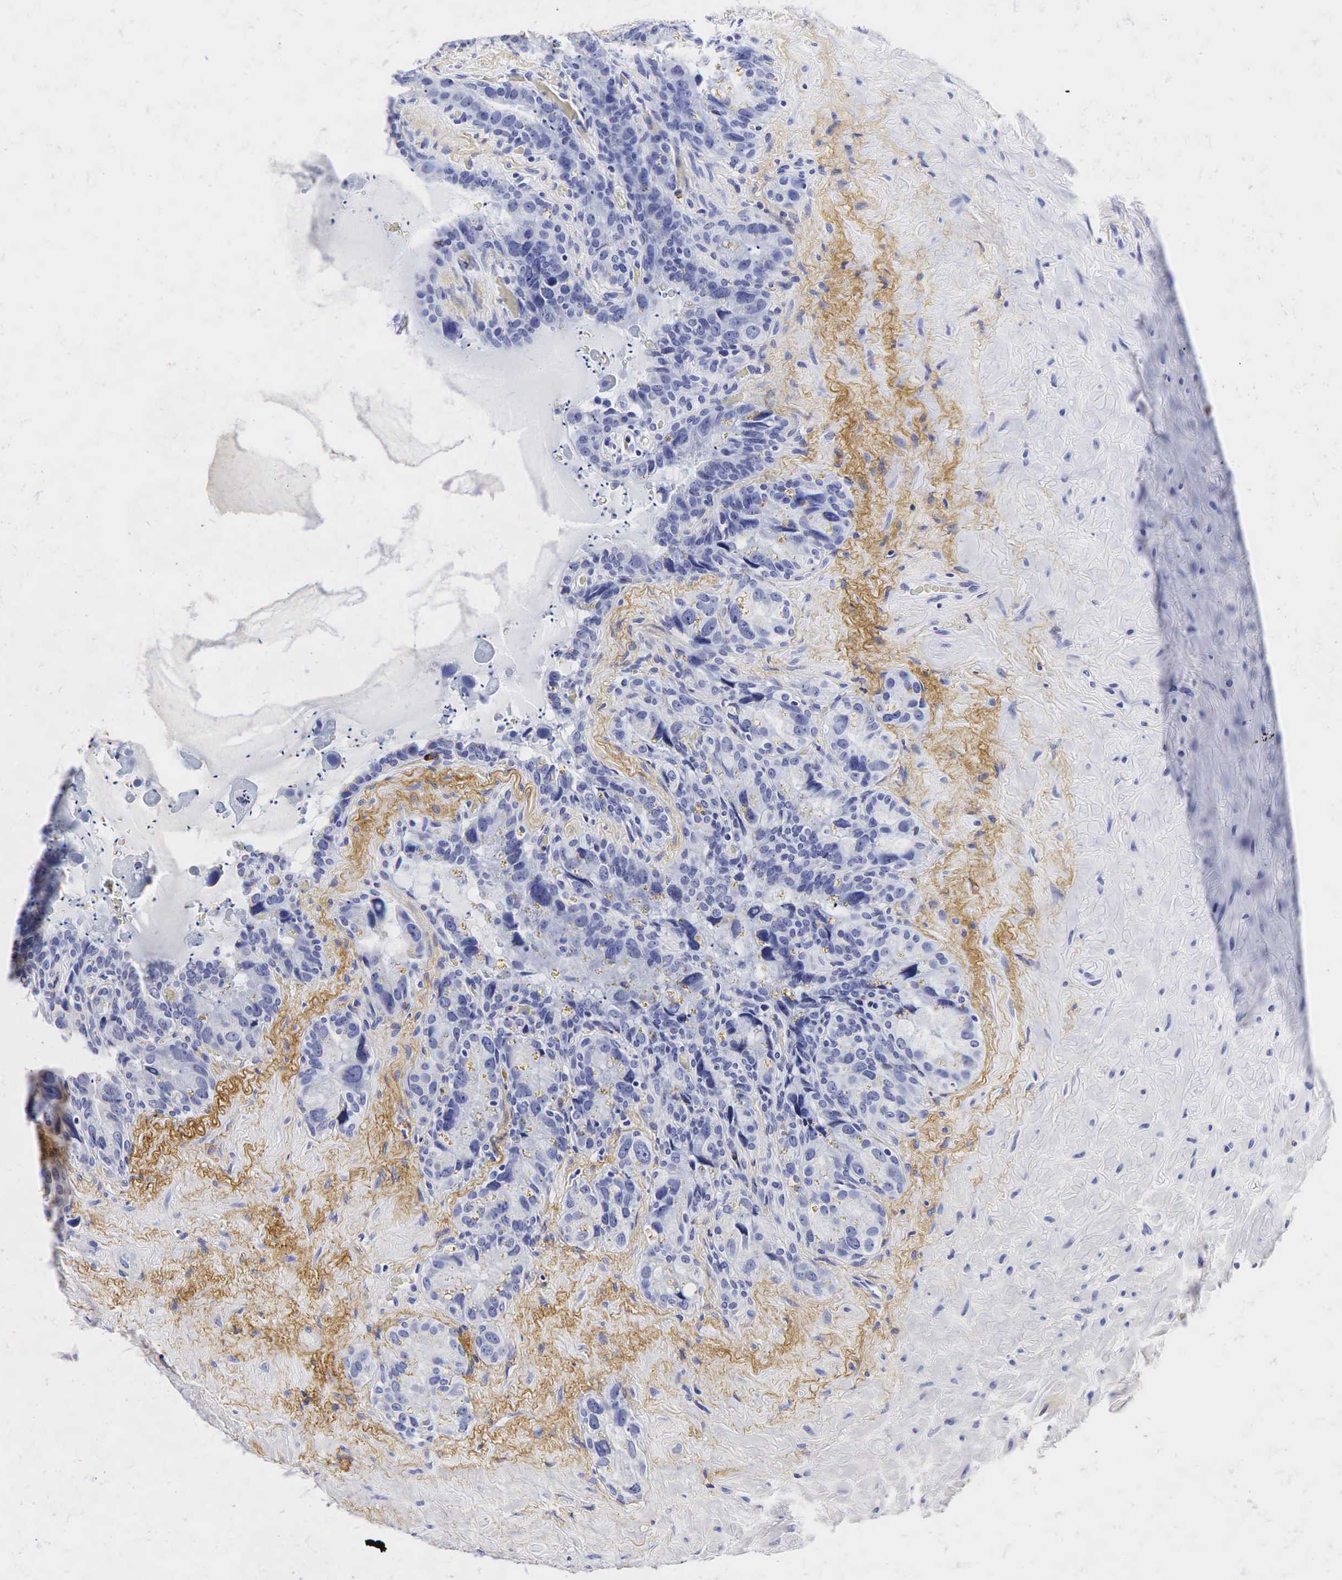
{"staining": {"intensity": "negative", "quantity": "none", "location": "none"}, "tissue": "seminal vesicle", "cell_type": "Glandular cells", "image_type": "normal", "snomed": [{"axis": "morphology", "description": "Normal tissue, NOS"}, {"axis": "topography", "description": "Seminal veicle"}], "caption": "This is an immunohistochemistry (IHC) micrograph of normal seminal vesicle. There is no positivity in glandular cells.", "gene": "LYZ", "patient": {"sex": "male", "age": 63}}